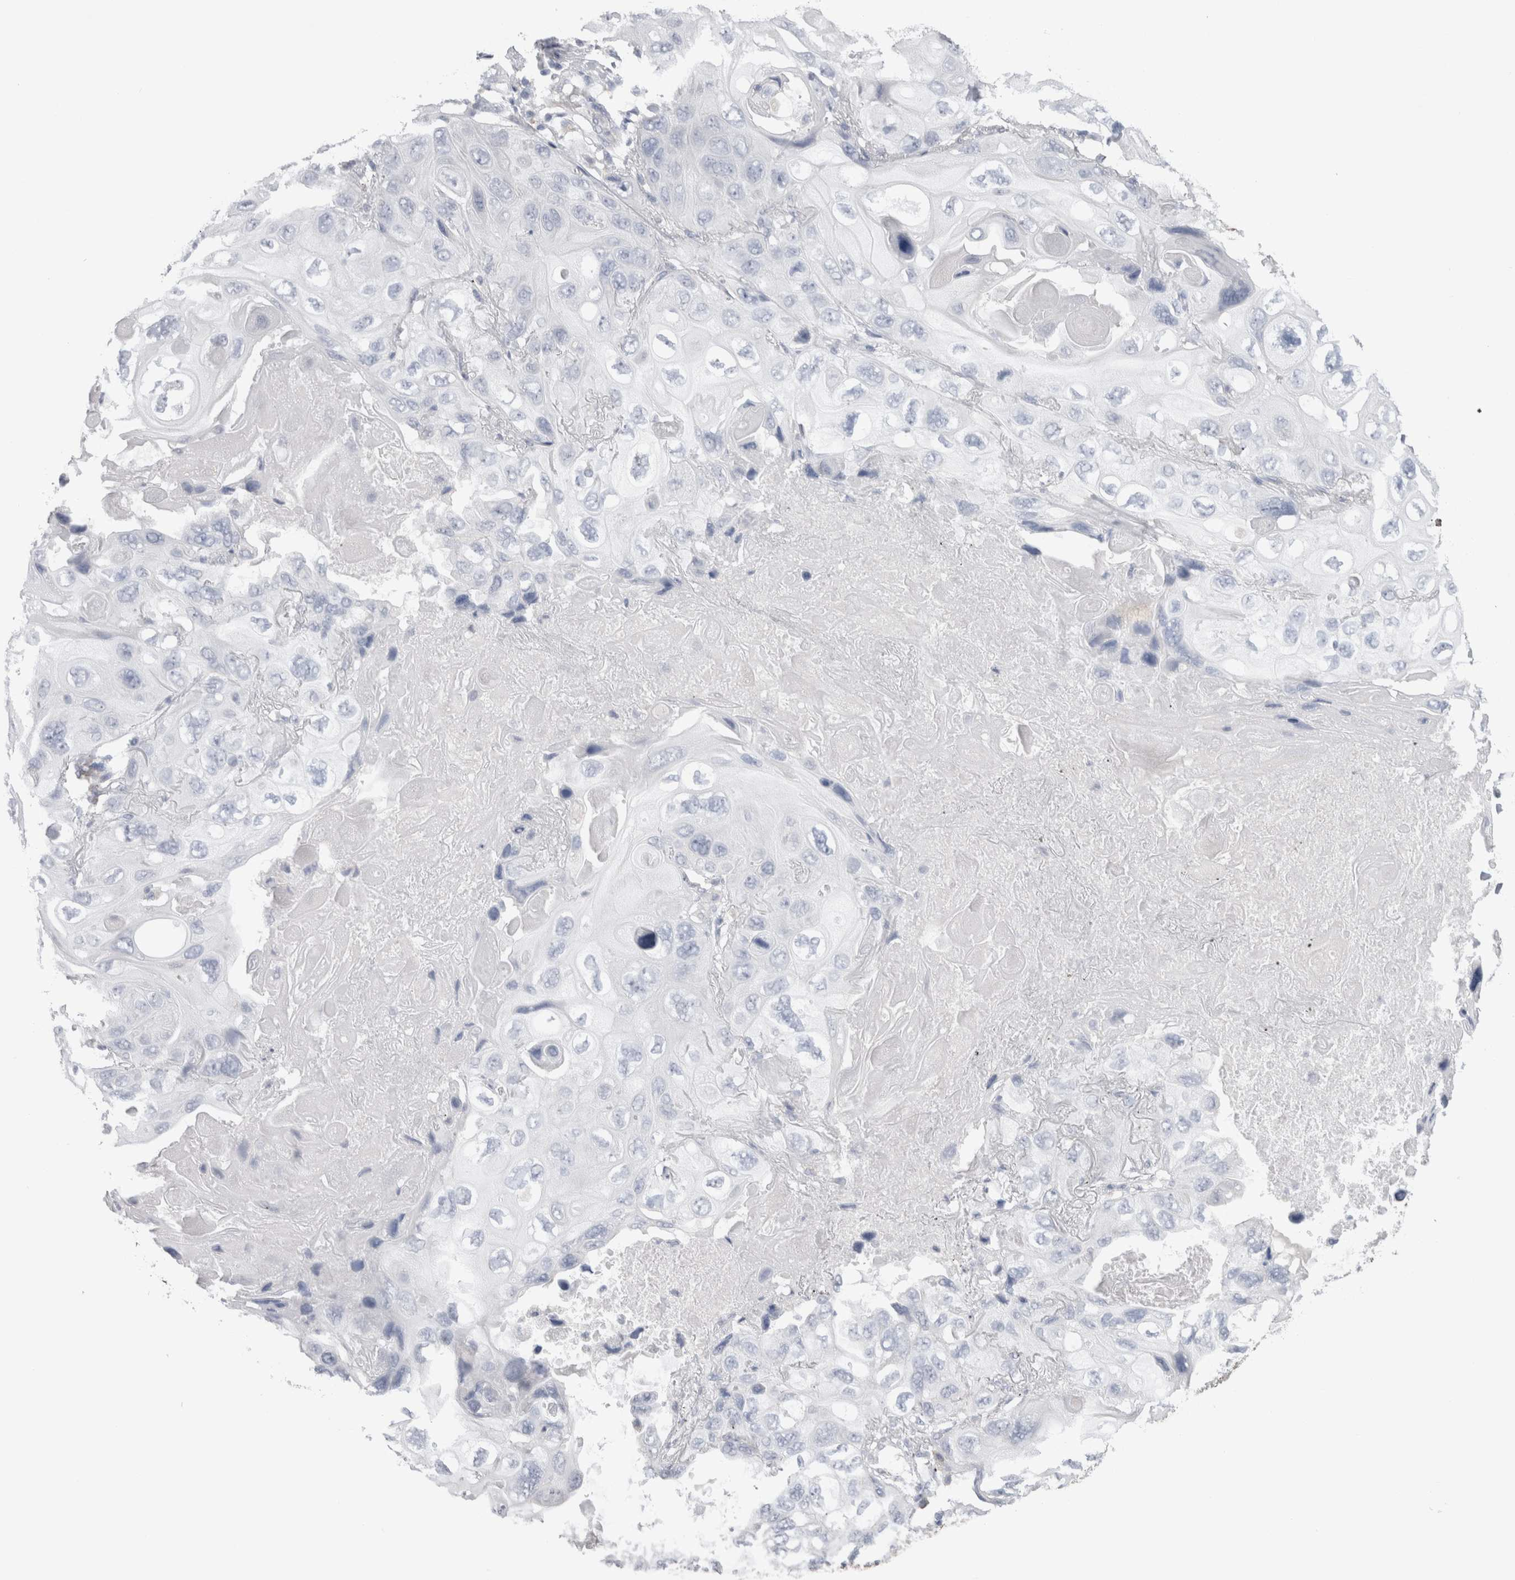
{"staining": {"intensity": "negative", "quantity": "none", "location": "none"}, "tissue": "lung cancer", "cell_type": "Tumor cells", "image_type": "cancer", "snomed": [{"axis": "morphology", "description": "Squamous cell carcinoma, NOS"}, {"axis": "topography", "description": "Lung"}], "caption": "Photomicrograph shows no protein expression in tumor cells of lung cancer tissue.", "gene": "EPDR1", "patient": {"sex": "female", "age": 73}}